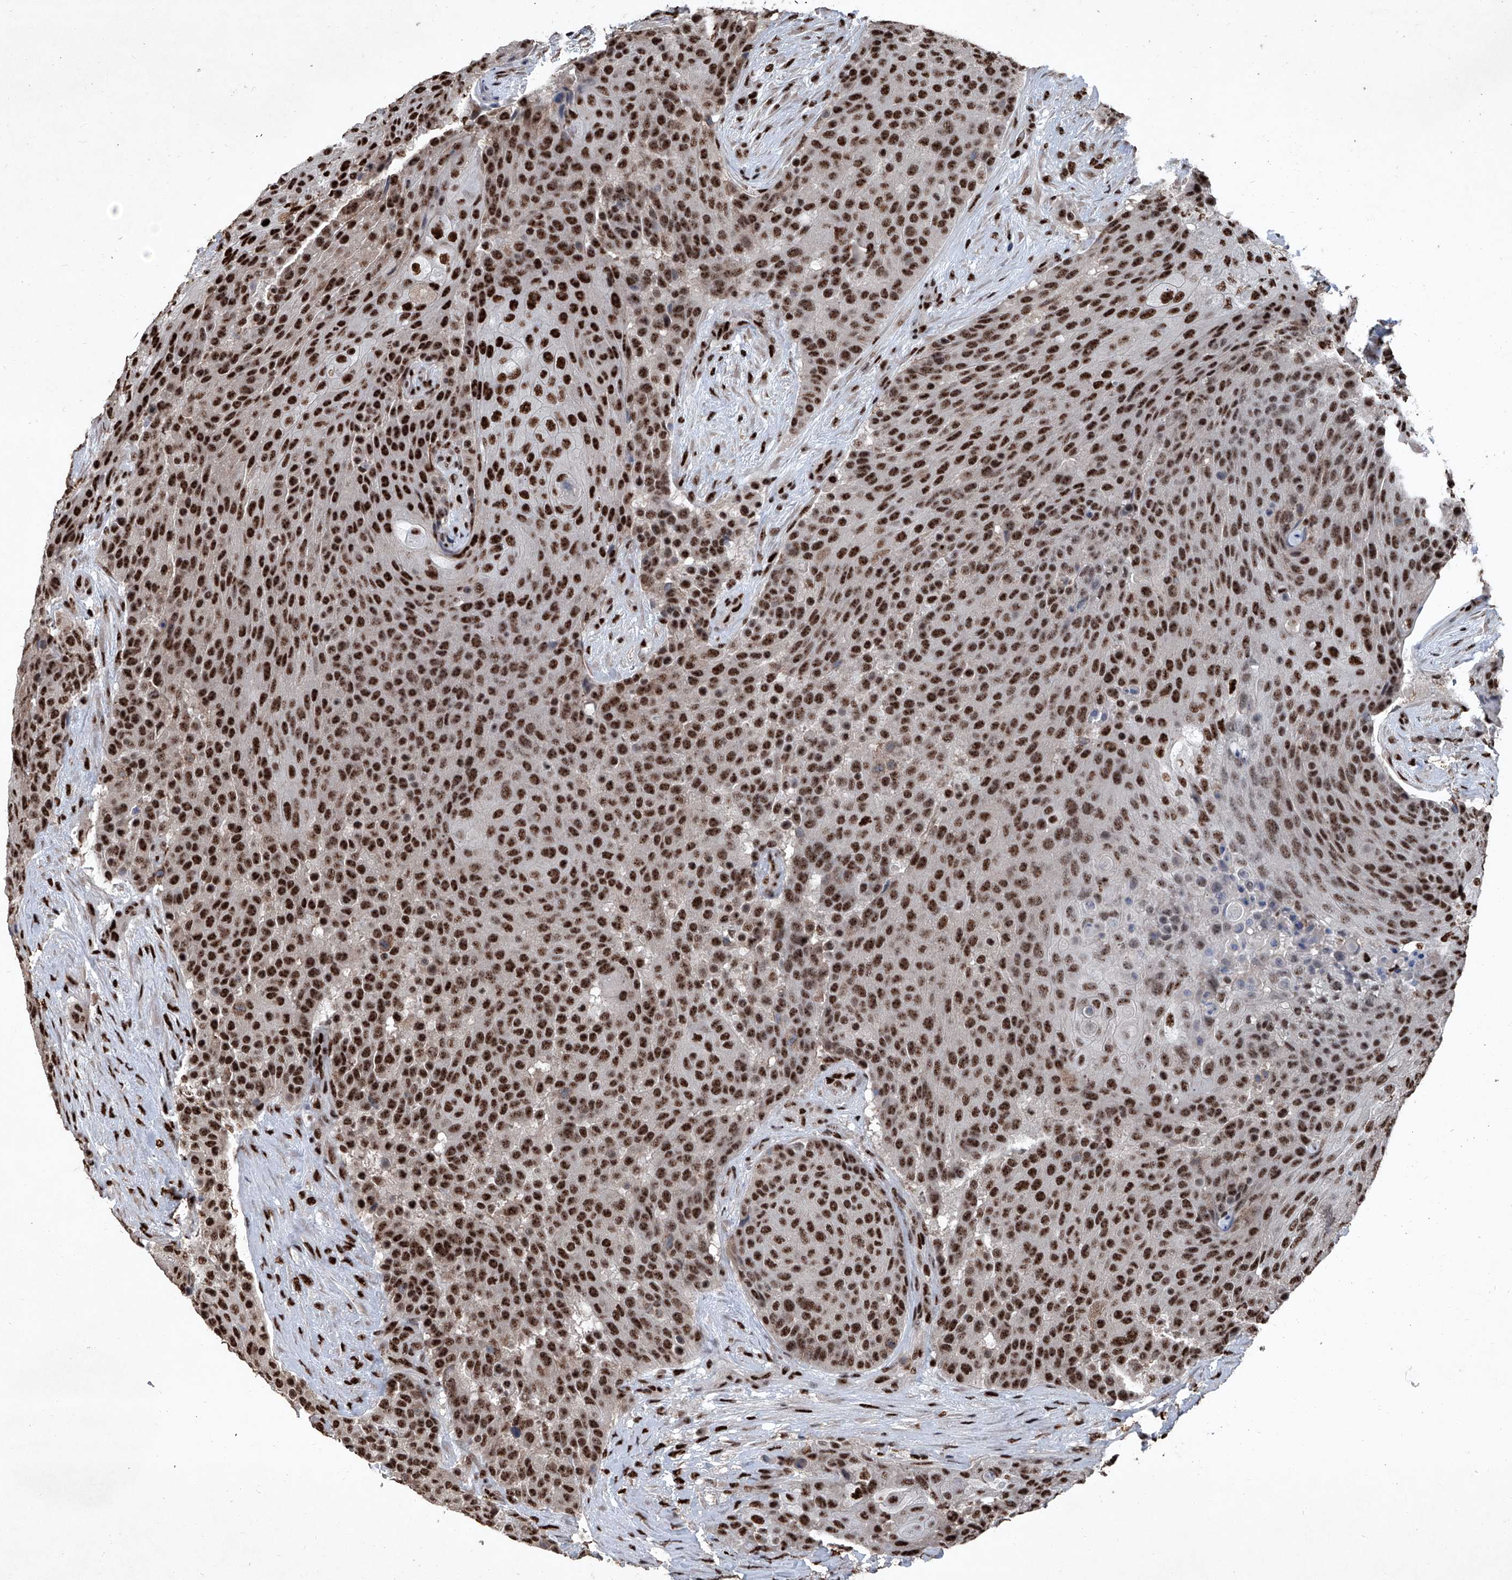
{"staining": {"intensity": "strong", "quantity": ">75%", "location": "nuclear"}, "tissue": "urothelial cancer", "cell_type": "Tumor cells", "image_type": "cancer", "snomed": [{"axis": "morphology", "description": "Urothelial carcinoma, High grade"}, {"axis": "topography", "description": "Urinary bladder"}], "caption": "High-grade urothelial carcinoma stained for a protein demonstrates strong nuclear positivity in tumor cells. (DAB (3,3'-diaminobenzidine) = brown stain, brightfield microscopy at high magnification).", "gene": "DDX39B", "patient": {"sex": "female", "age": 63}}